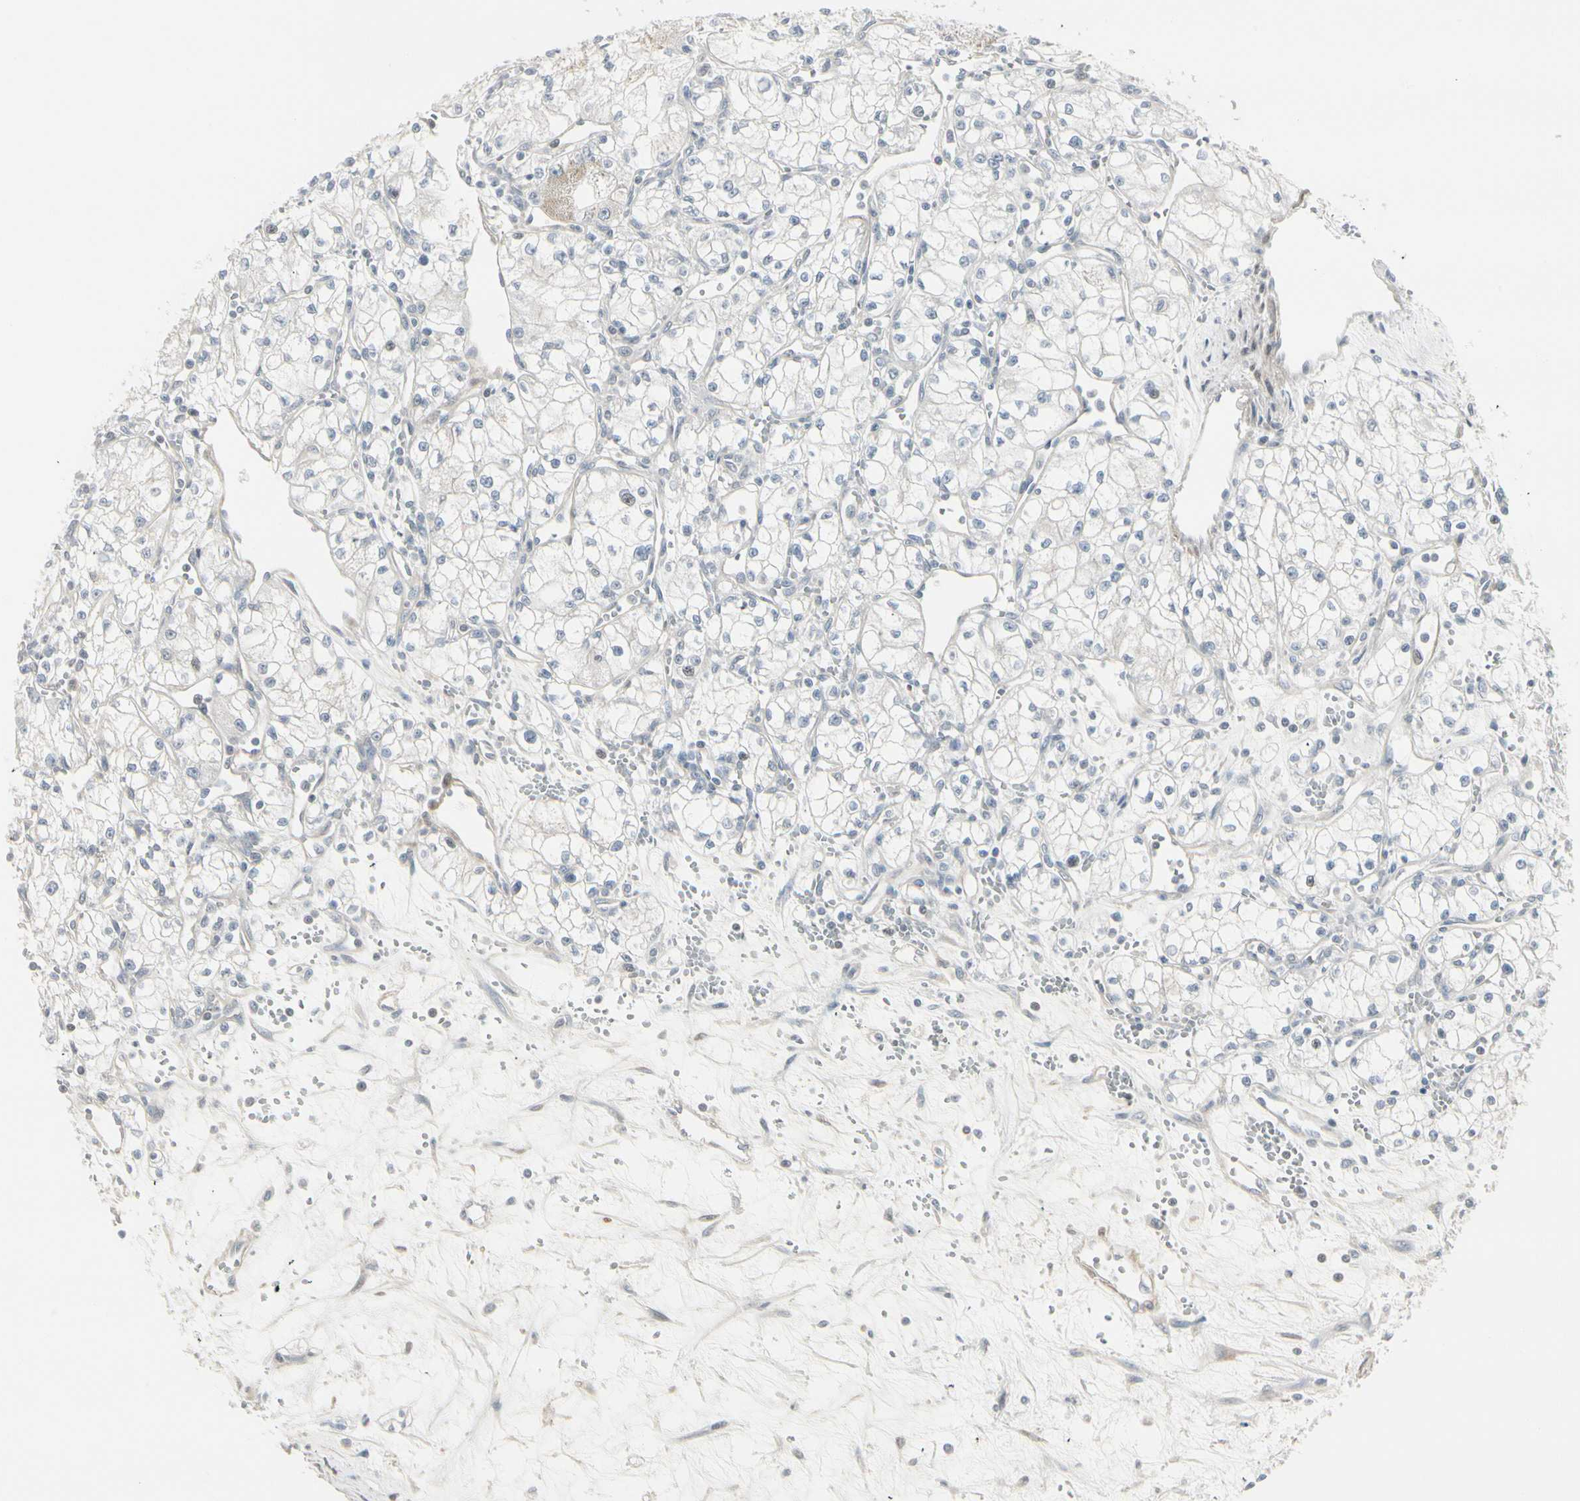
{"staining": {"intensity": "negative", "quantity": "none", "location": "none"}, "tissue": "renal cancer", "cell_type": "Tumor cells", "image_type": "cancer", "snomed": [{"axis": "morphology", "description": "Normal tissue, NOS"}, {"axis": "morphology", "description": "Adenocarcinoma, NOS"}, {"axis": "topography", "description": "Kidney"}], "caption": "Protein analysis of renal cancer exhibits no significant positivity in tumor cells.", "gene": "DMPK", "patient": {"sex": "male", "age": 59}}